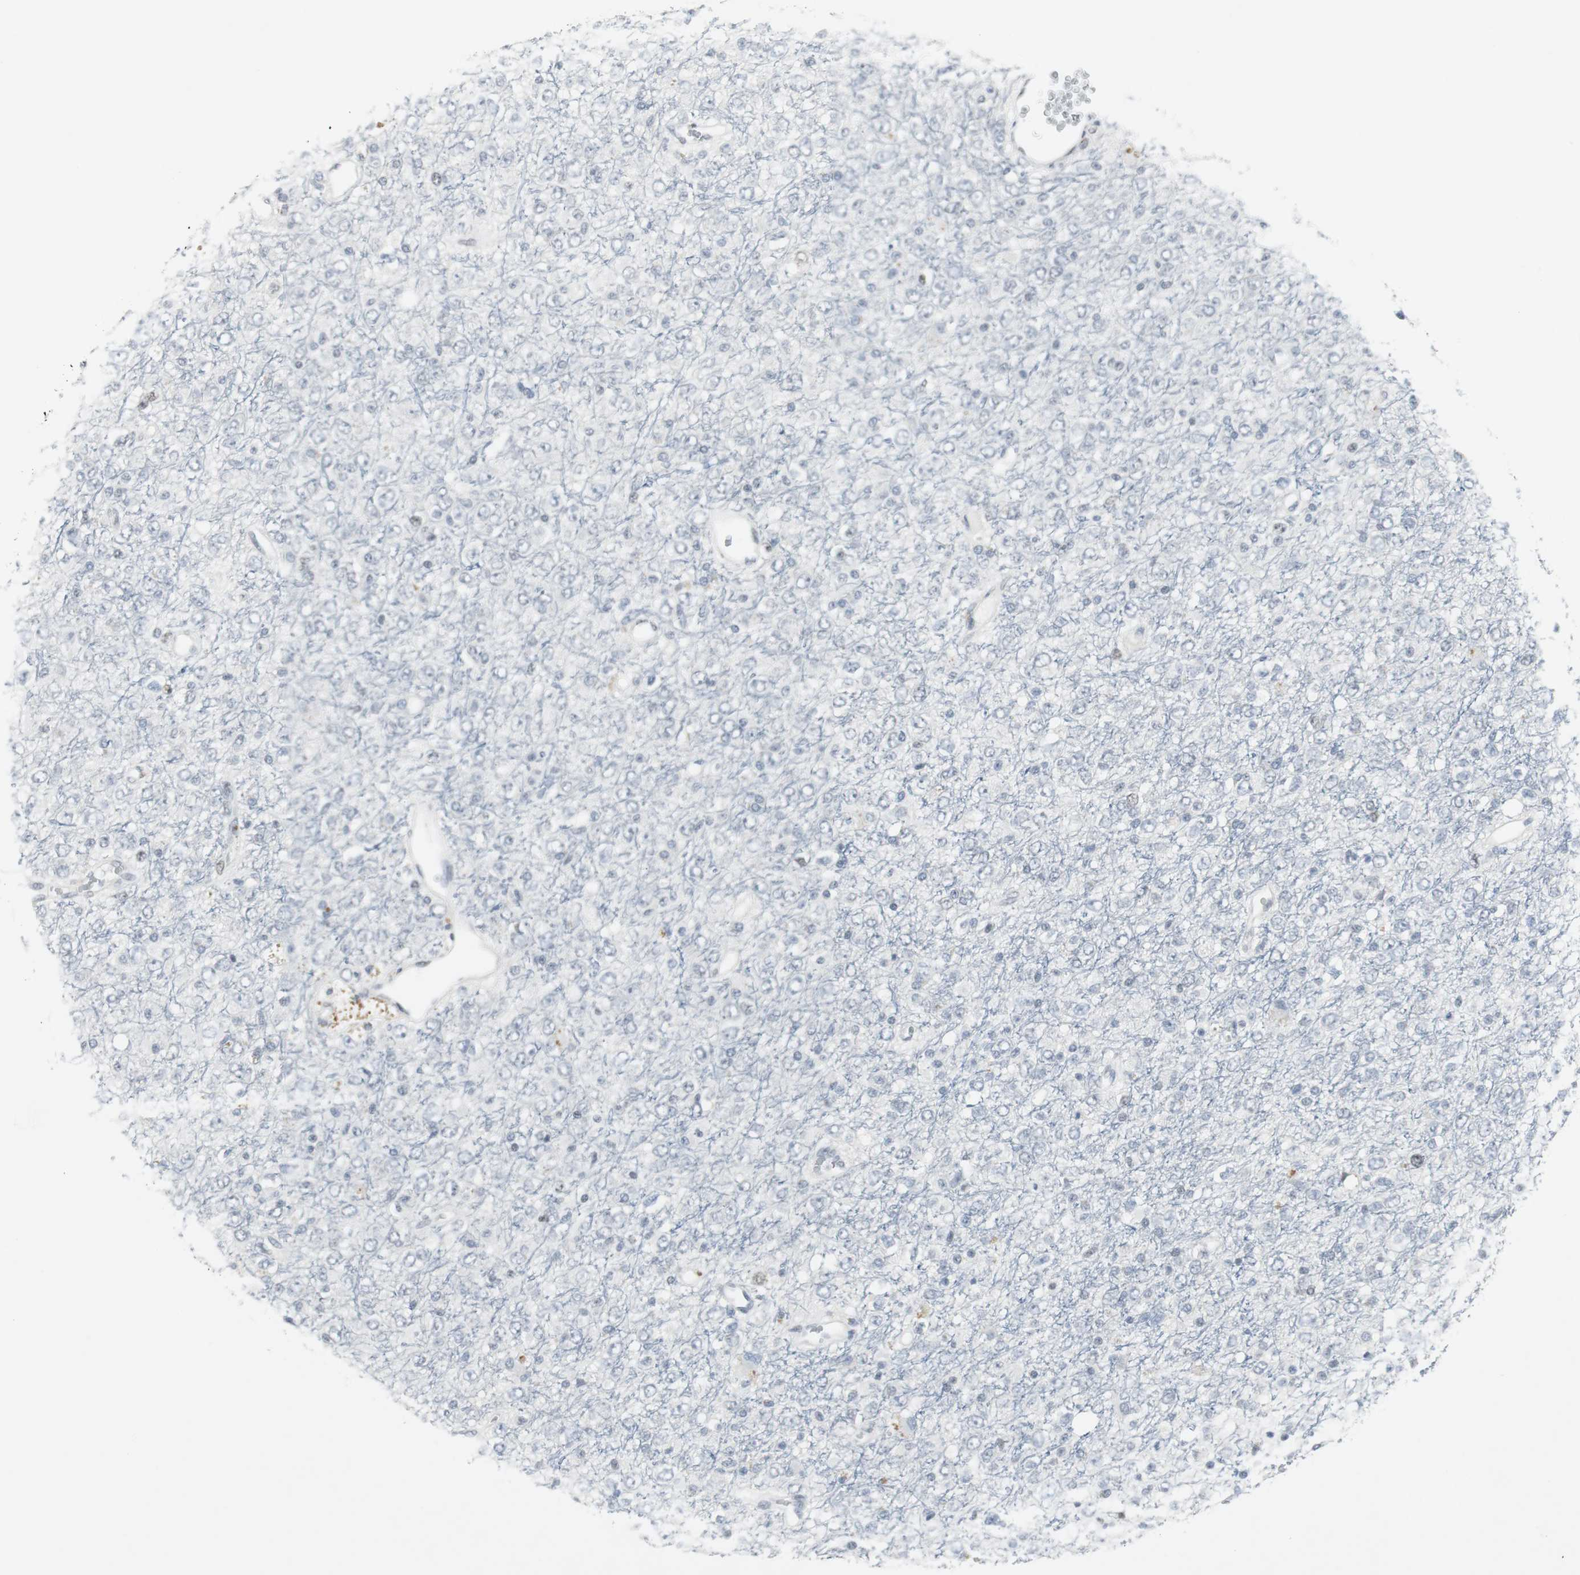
{"staining": {"intensity": "negative", "quantity": "none", "location": "none"}, "tissue": "glioma", "cell_type": "Tumor cells", "image_type": "cancer", "snomed": [{"axis": "morphology", "description": "Glioma, malignant, High grade"}, {"axis": "topography", "description": "pancreas cauda"}], "caption": "High power microscopy histopathology image of an immunohistochemistry (IHC) micrograph of glioma, revealing no significant positivity in tumor cells.", "gene": "ELK1", "patient": {"sex": "male", "age": 60}}